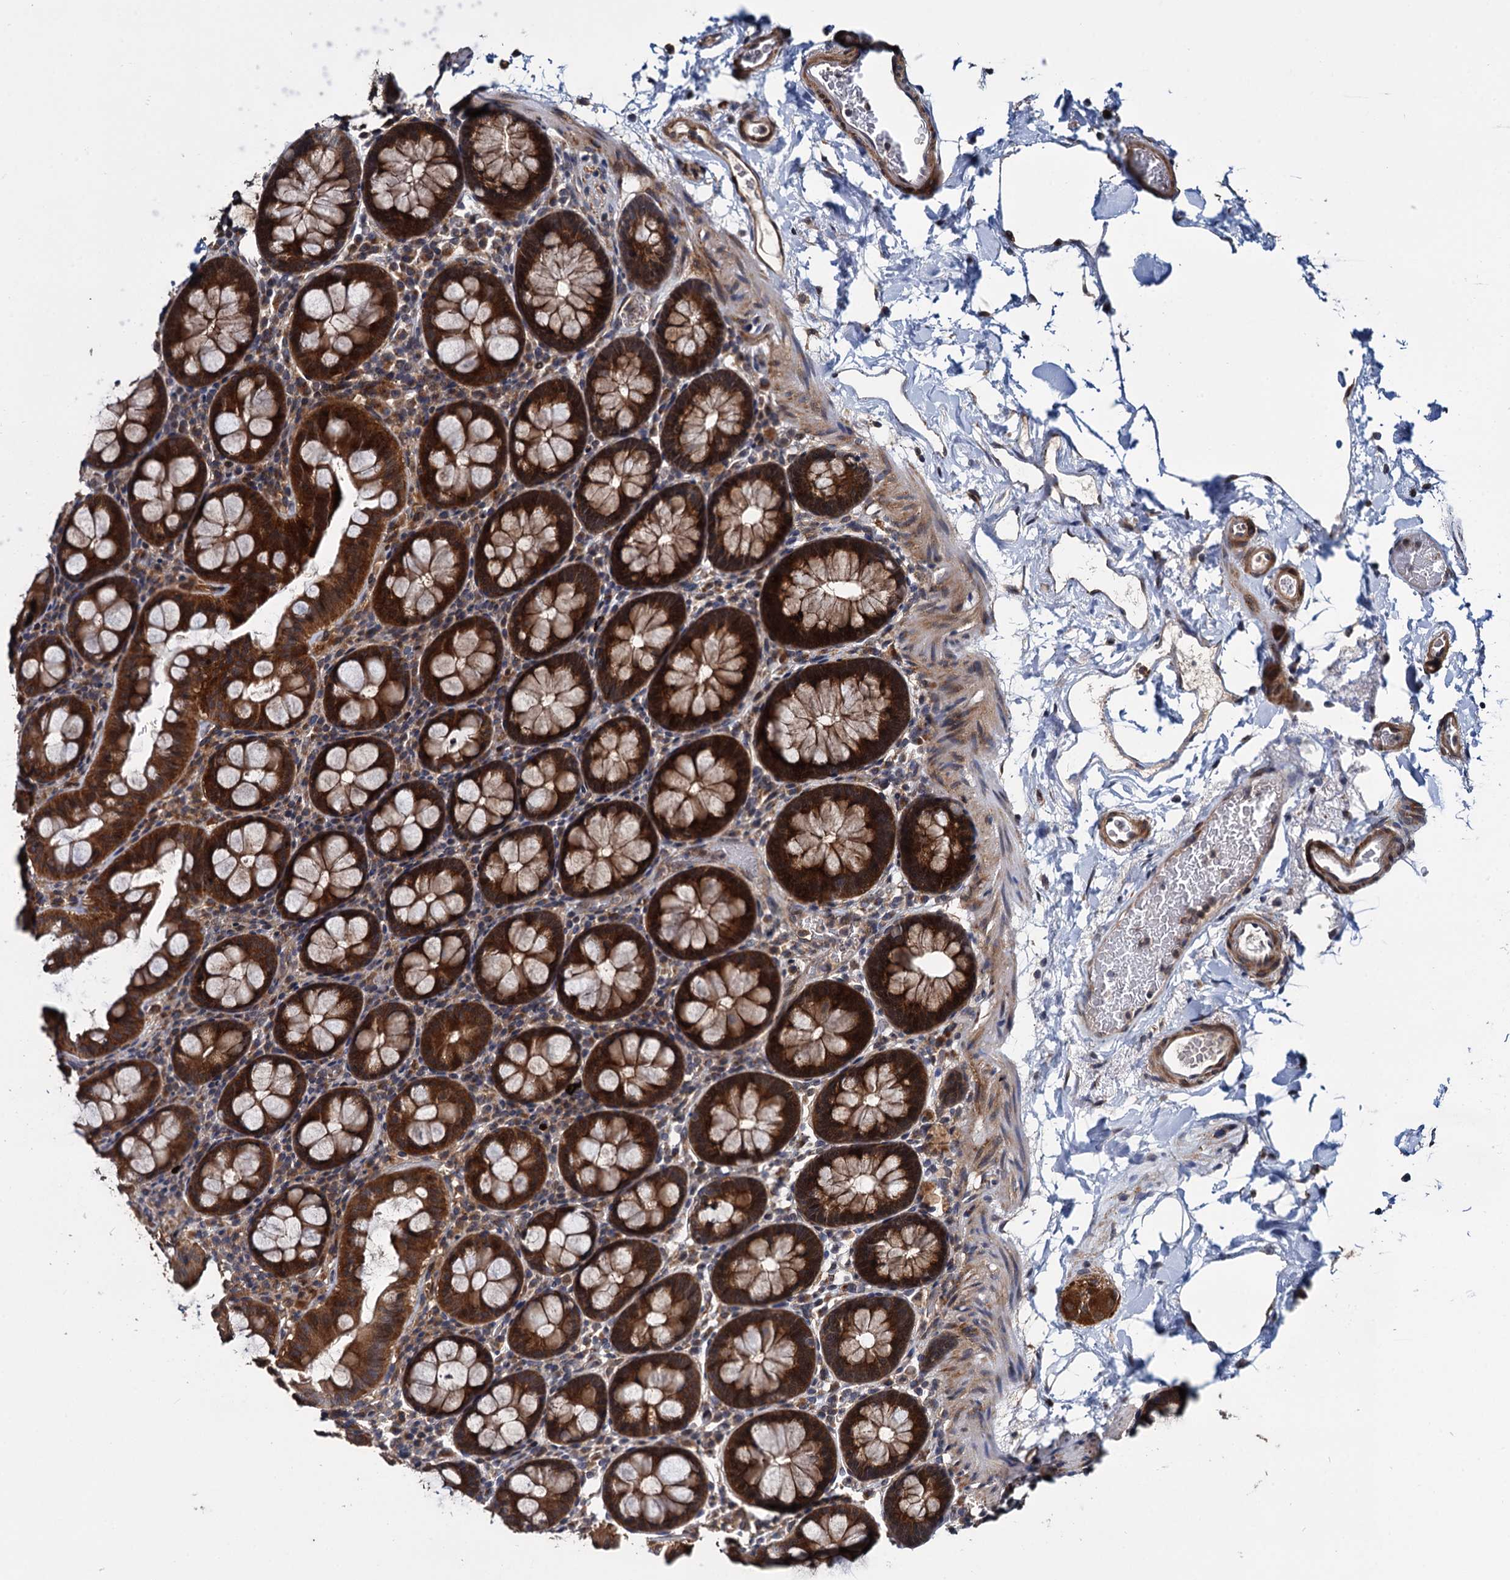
{"staining": {"intensity": "moderate", "quantity": ">75%", "location": "cytoplasmic/membranous"}, "tissue": "colon", "cell_type": "Endothelial cells", "image_type": "normal", "snomed": [{"axis": "morphology", "description": "Normal tissue, NOS"}, {"axis": "topography", "description": "Colon"}], "caption": "IHC (DAB (3,3'-diaminobenzidine)) staining of normal human colon demonstrates moderate cytoplasmic/membranous protein staining in about >75% of endothelial cells.", "gene": "ARHGAP42", "patient": {"sex": "male", "age": 75}}